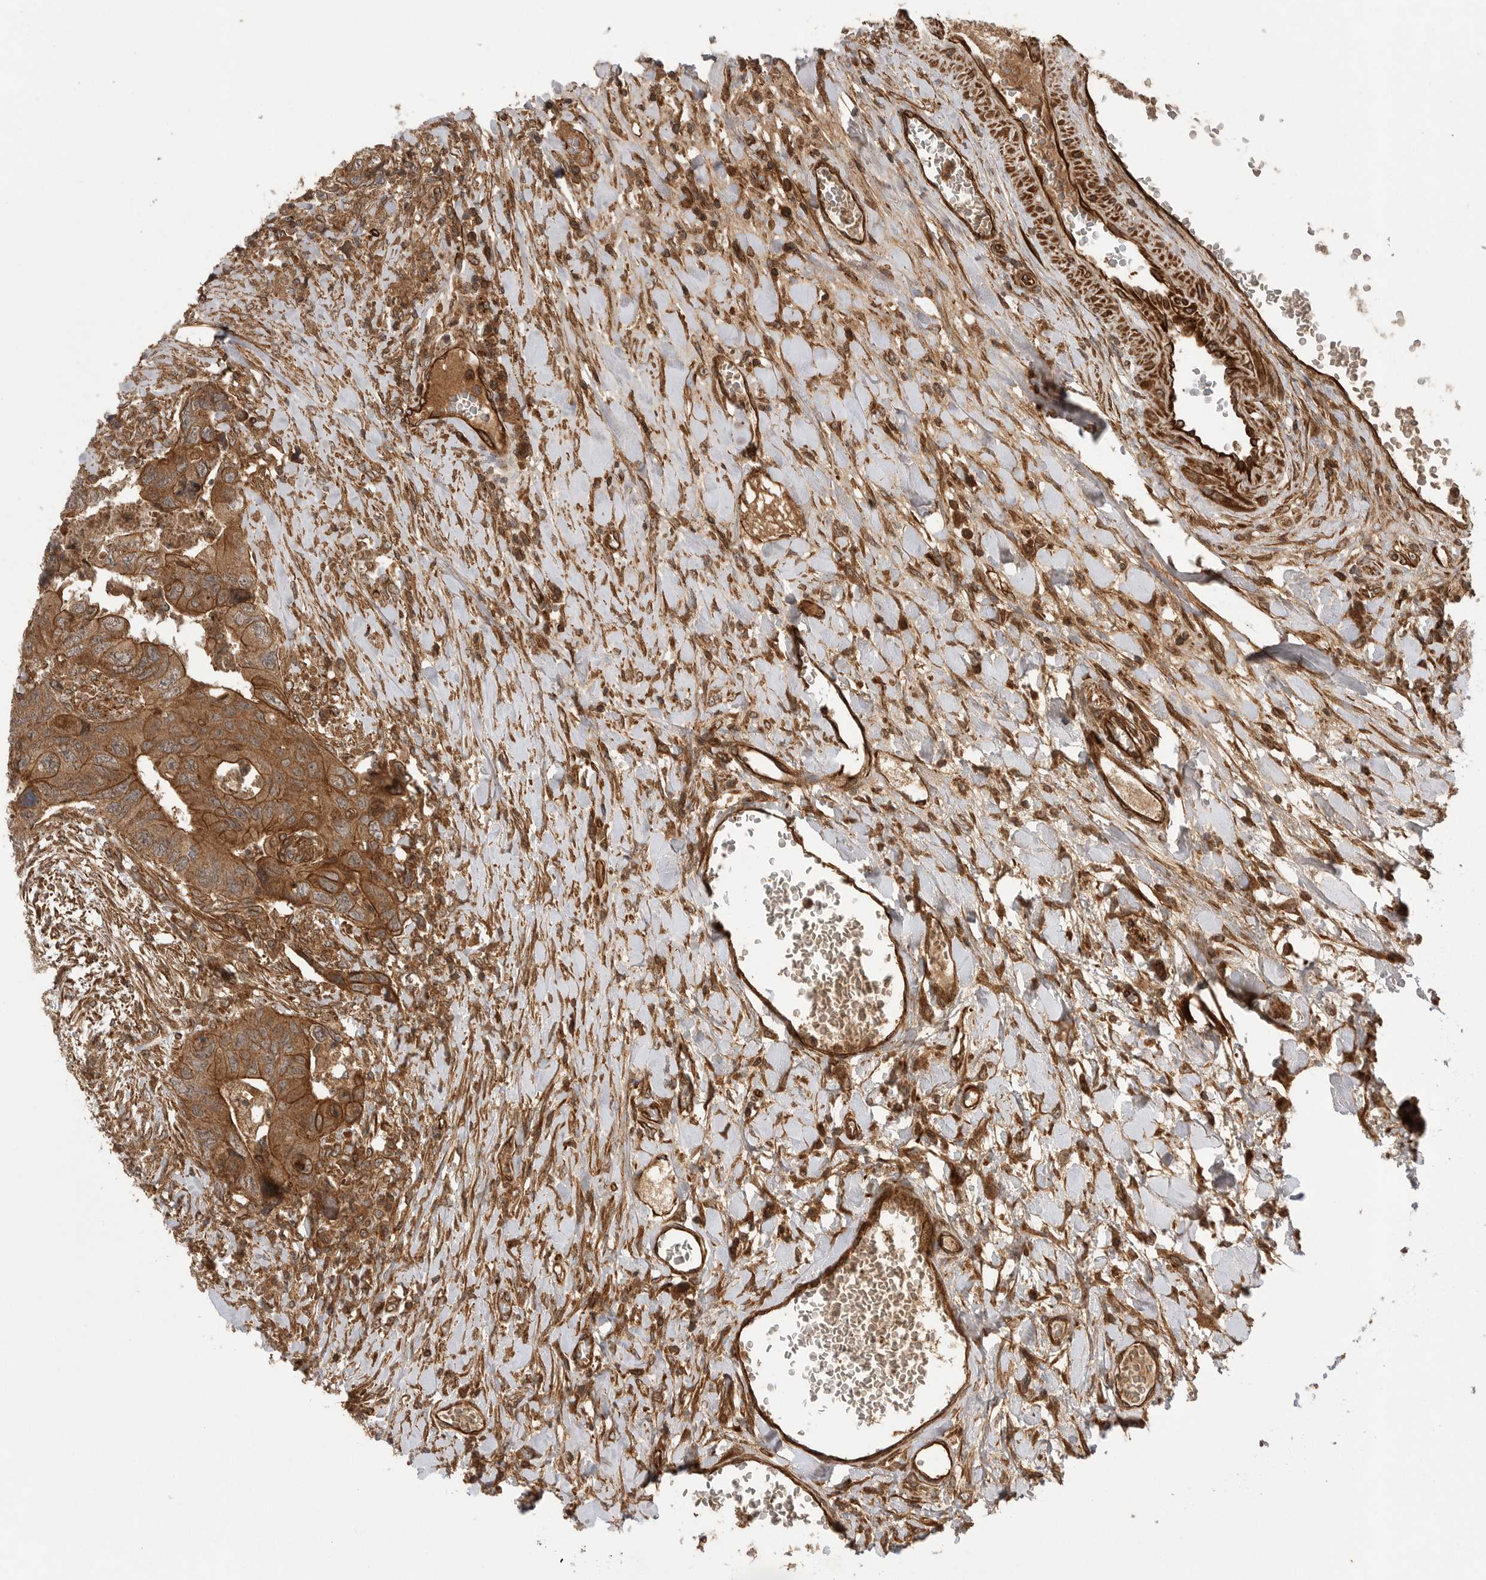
{"staining": {"intensity": "strong", "quantity": ">75%", "location": "cytoplasmic/membranous"}, "tissue": "colorectal cancer", "cell_type": "Tumor cells", "image_type": "cancer", "snomed": [{"axis": "morphology", "description": "Adenocarcinoma, NOS"}, {"axis": "topography", "description": "Rectum"}], "caption": "Colorectal cancer stained for a protein (brown) reveals strong cytoplasmic/membranous positive positivity in approximately >75% of tumor cells.", "gene": "PRDX4", "patient": {"sex": "male", "age": 63}}